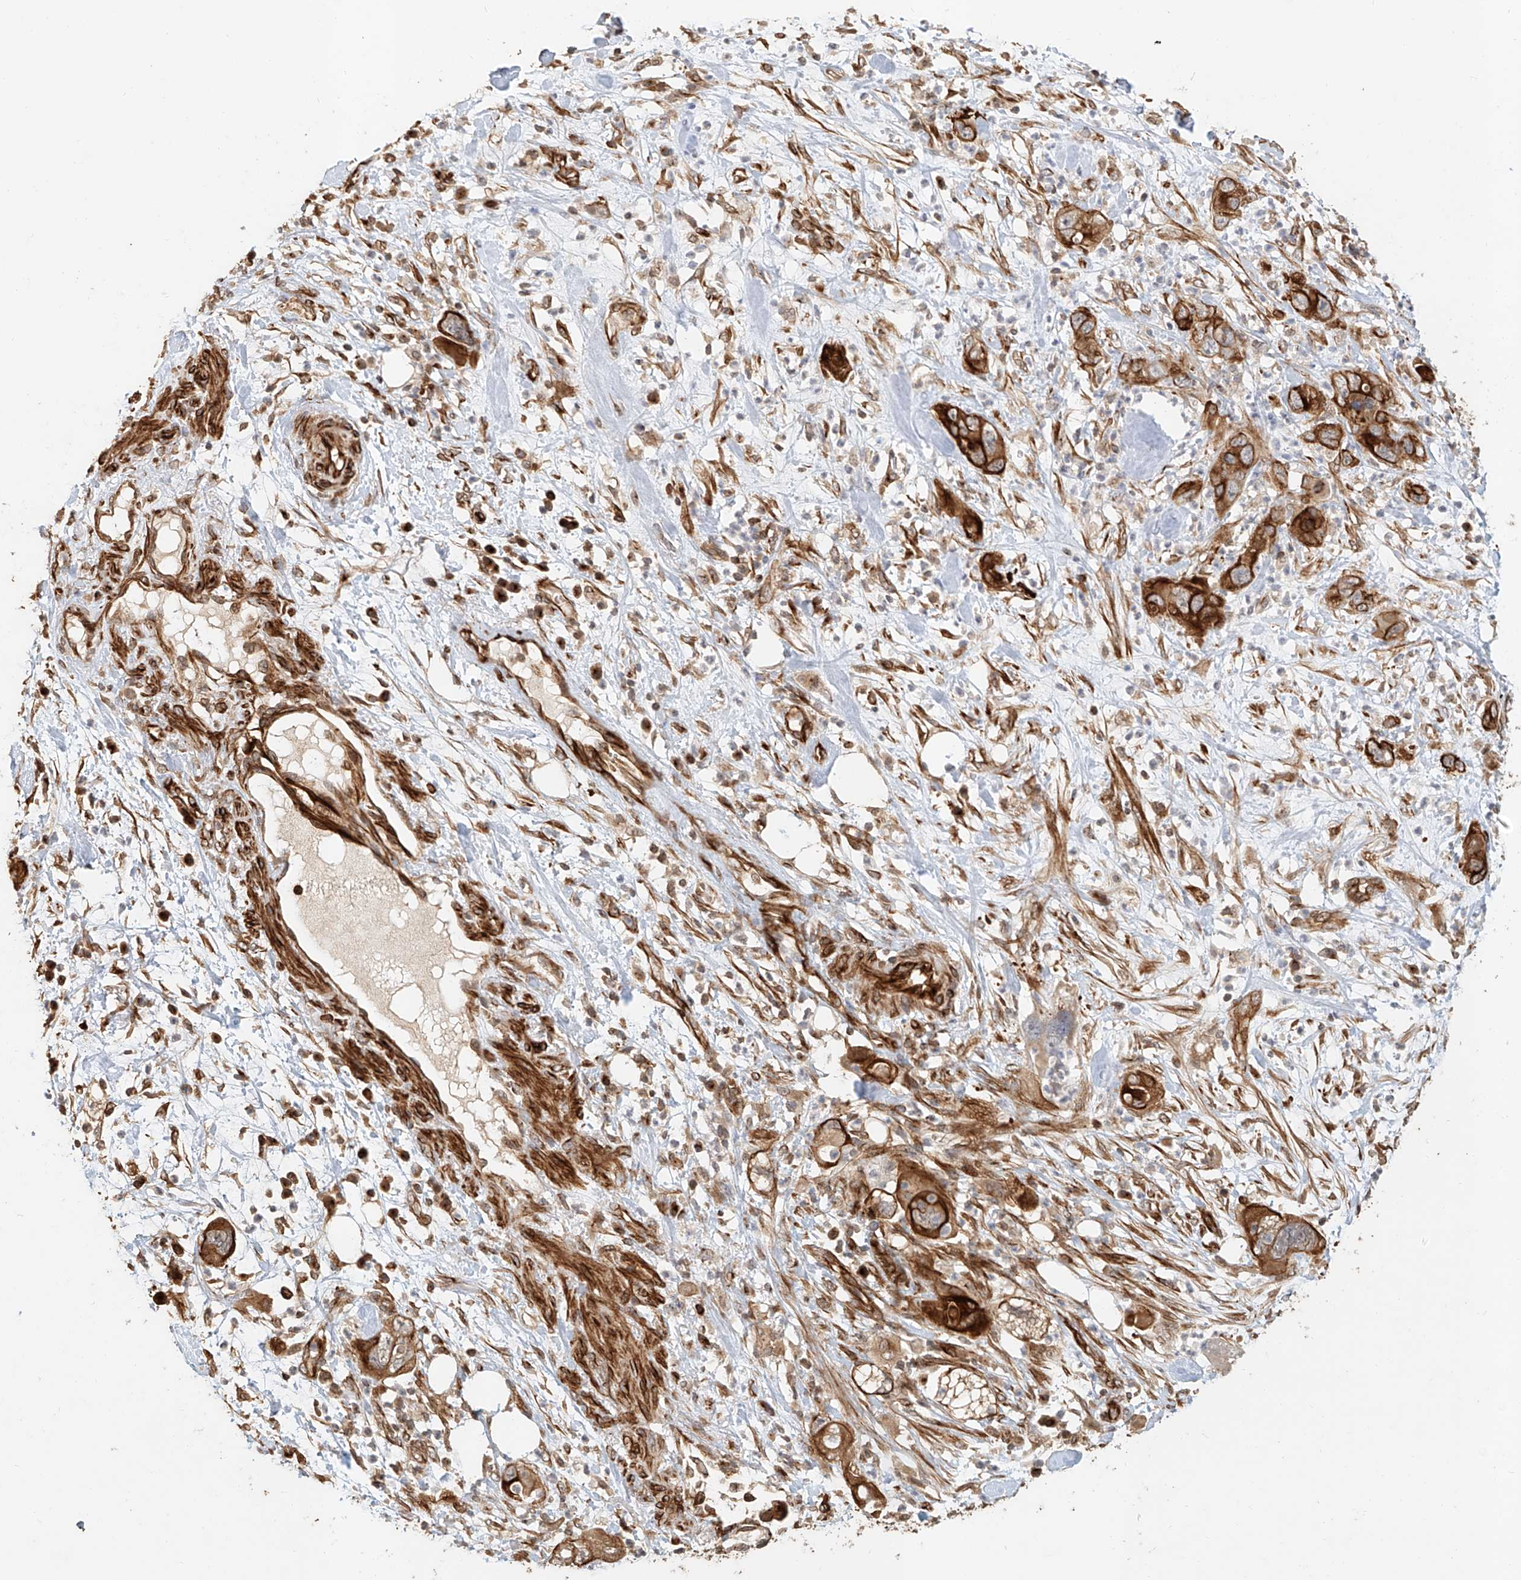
{"staining": {"intensity": "strong", "quantity": ">75%", "location": "cytoplasmic/membranous"}, "tissue": "pancreatic cancer", "cell_type": "Tumor cells", "image_type": "cancer", "snomed": [{"axis": "morphology", "description": "Adenocarcinoma, NOS"}, {"axis": "topography", "description": "Pancreas"}], "caption": "IHC micrograph of neoplastic tissue: pancreatic cancer stained using immunohistochemistry (IHC) displays high levels of strong protein expression localized specifically in the cytoplasmic/membranous of tumor cells, appearing as a cytoplasmic/membranous brown color.", "gene": "NAP1L1", "patient": {"sex": "female", "age": 71}}